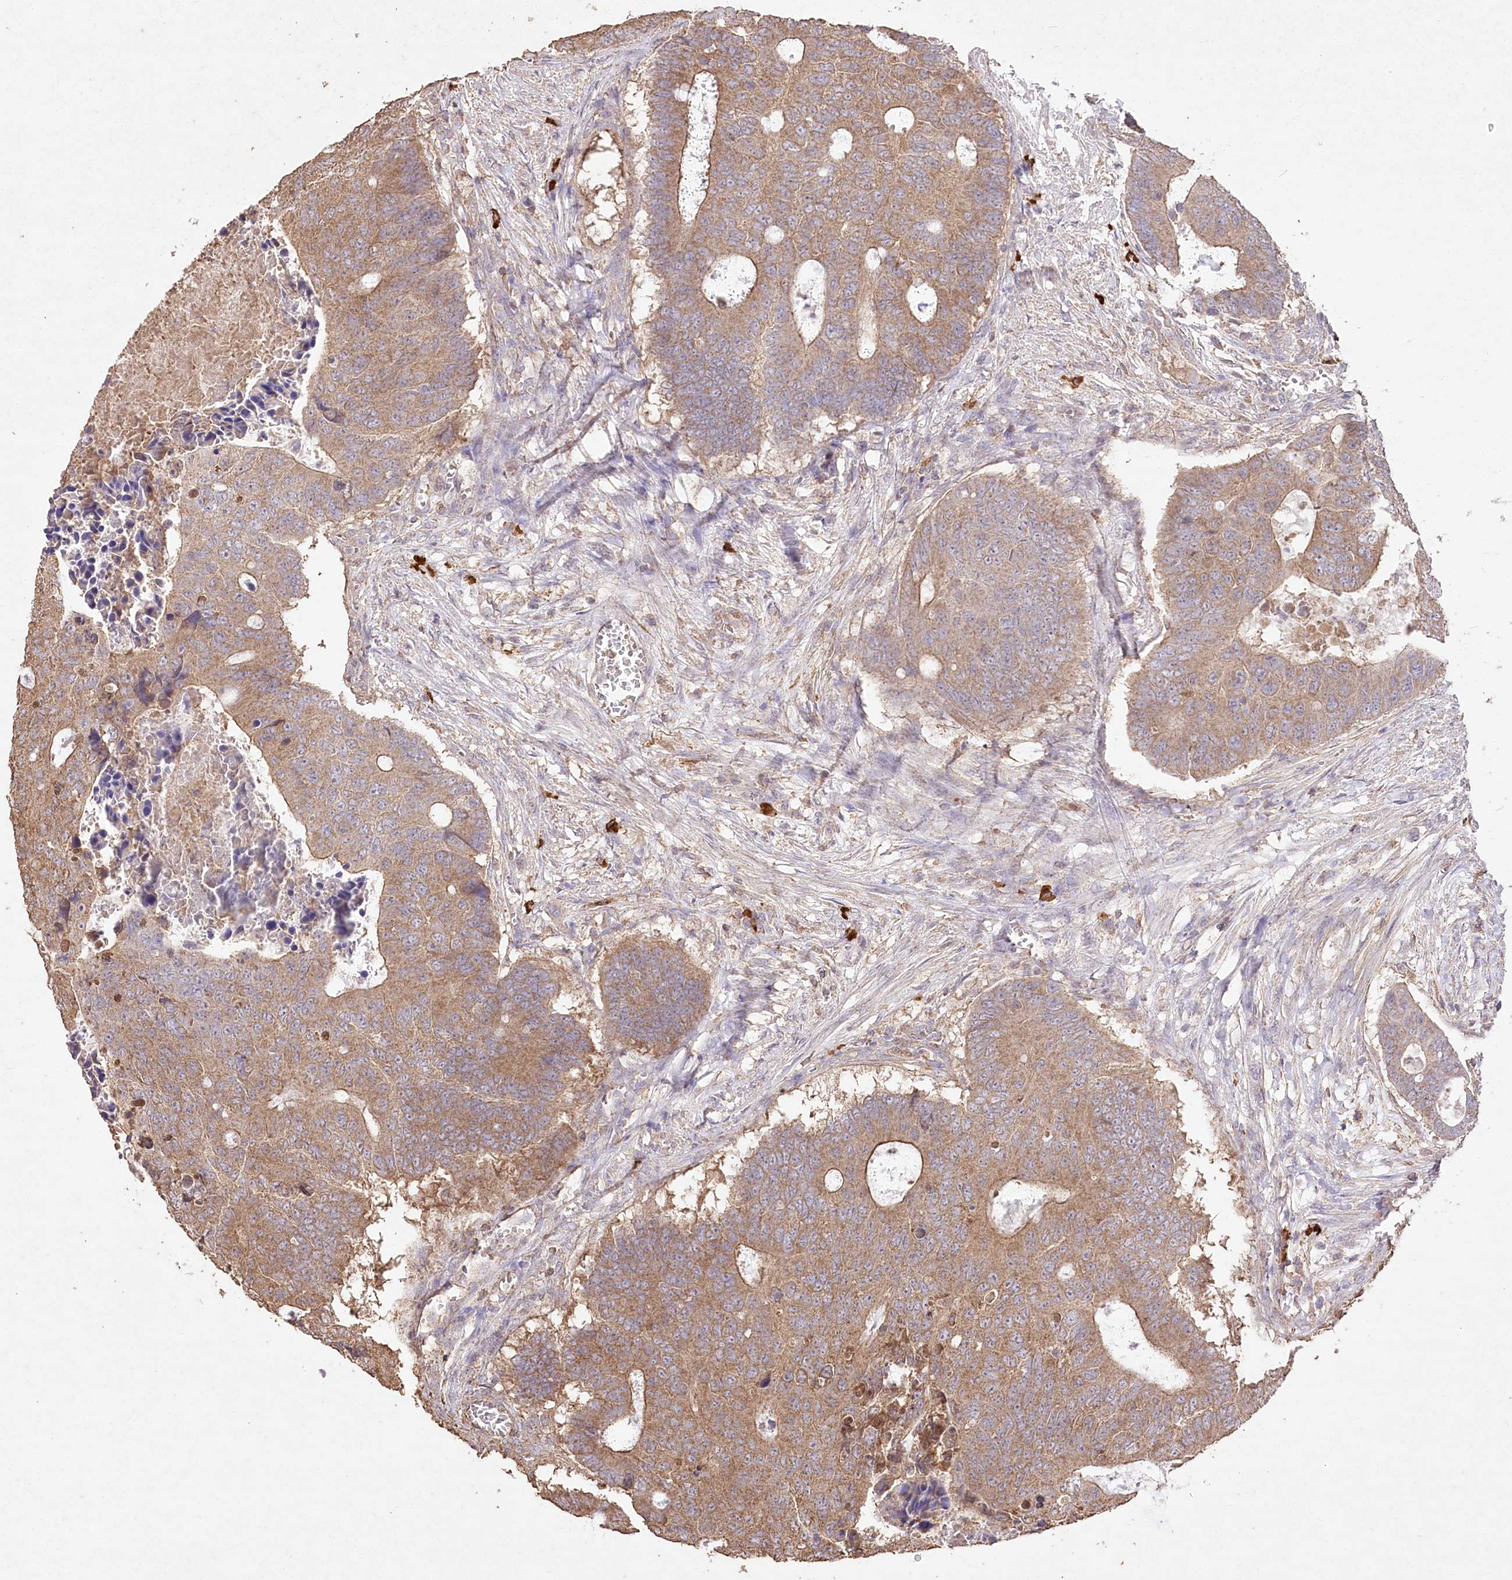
{"staining": {"intensity": "moderate", "quantity": ">75%", "location": "cytoplasmic/membranous"}, "tissue": "colorectal cancer", "cell_type": "Tumor cells", "image_type": "cancer", "snomed": [{"axis": "morphology", "description": "Adenocarcinoma, NOS"}, {"axis": "topography", "description": "Colon"}], "caption": "Colorectal cancer stained with DAB immunohistochemistry shows medium levels of moderate cytoplasmic/membranous expression in about >75% of tumor cells. The staining is performed using DAB (3,3'-diaminobenzidine) brown chromogen to label protein expression. The nuclei are counter-stained blue using hematoxylin.", "gene": "IREB2", "patient": {"sex": "male", "age": 87}}